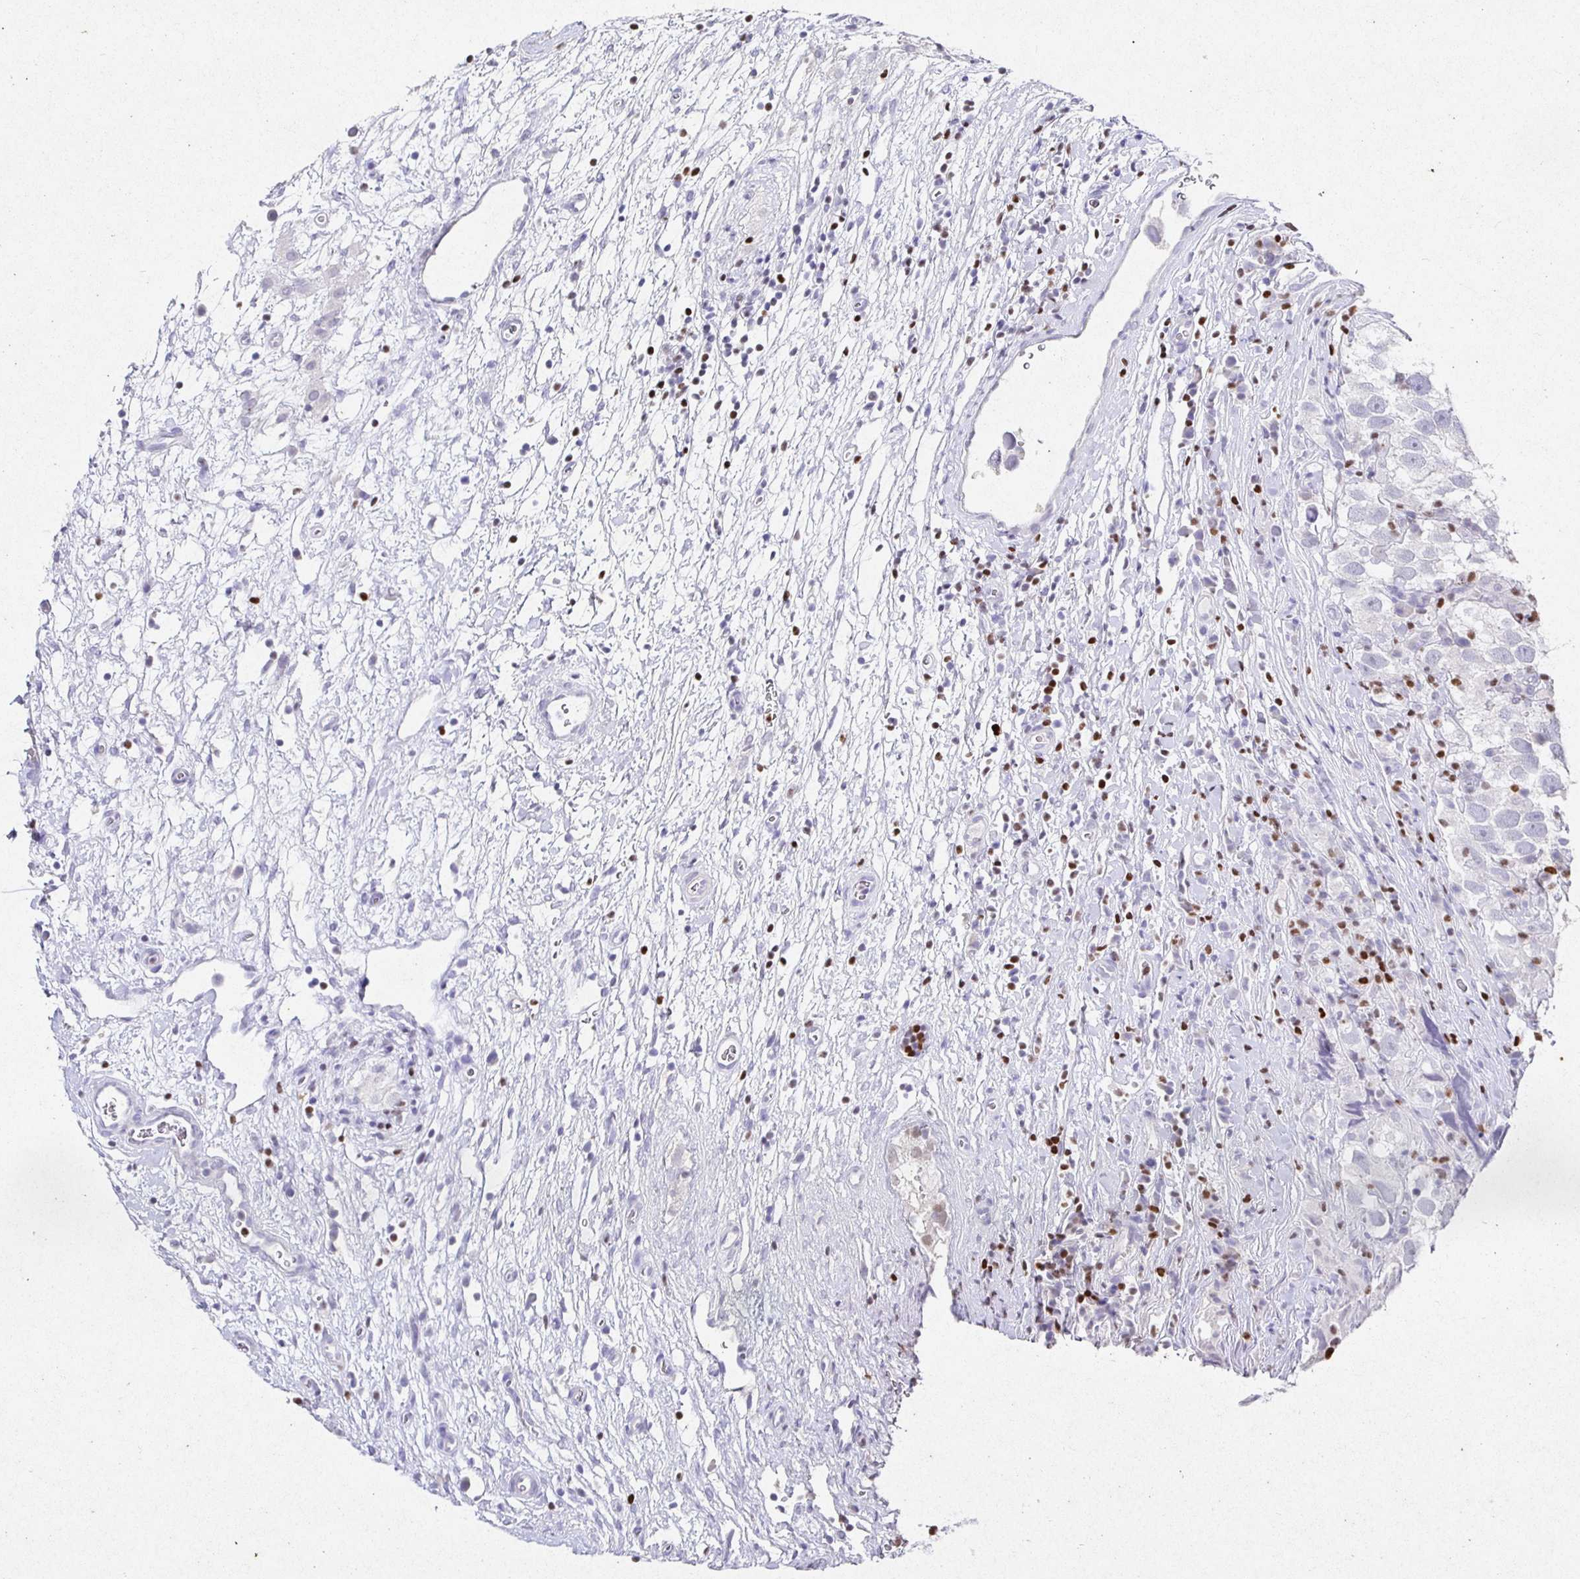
{"staining": {"intensity": "negative", "quantity": "none", "location": "none"}, "tissue": "testis cancer", "cell_type": "Tumor cells", "image_type": "cancer", "snomed": [{"axis": "morphology", "description": "Seminoma, NOS"}, {"axis": "topography", "description": "Testis"}], "caption": "IHC of human seminoma (testis) demonstrates no staining in tumor cells.", "gene": "SATB1", "patient": {"sex": "male", "age": 26}}